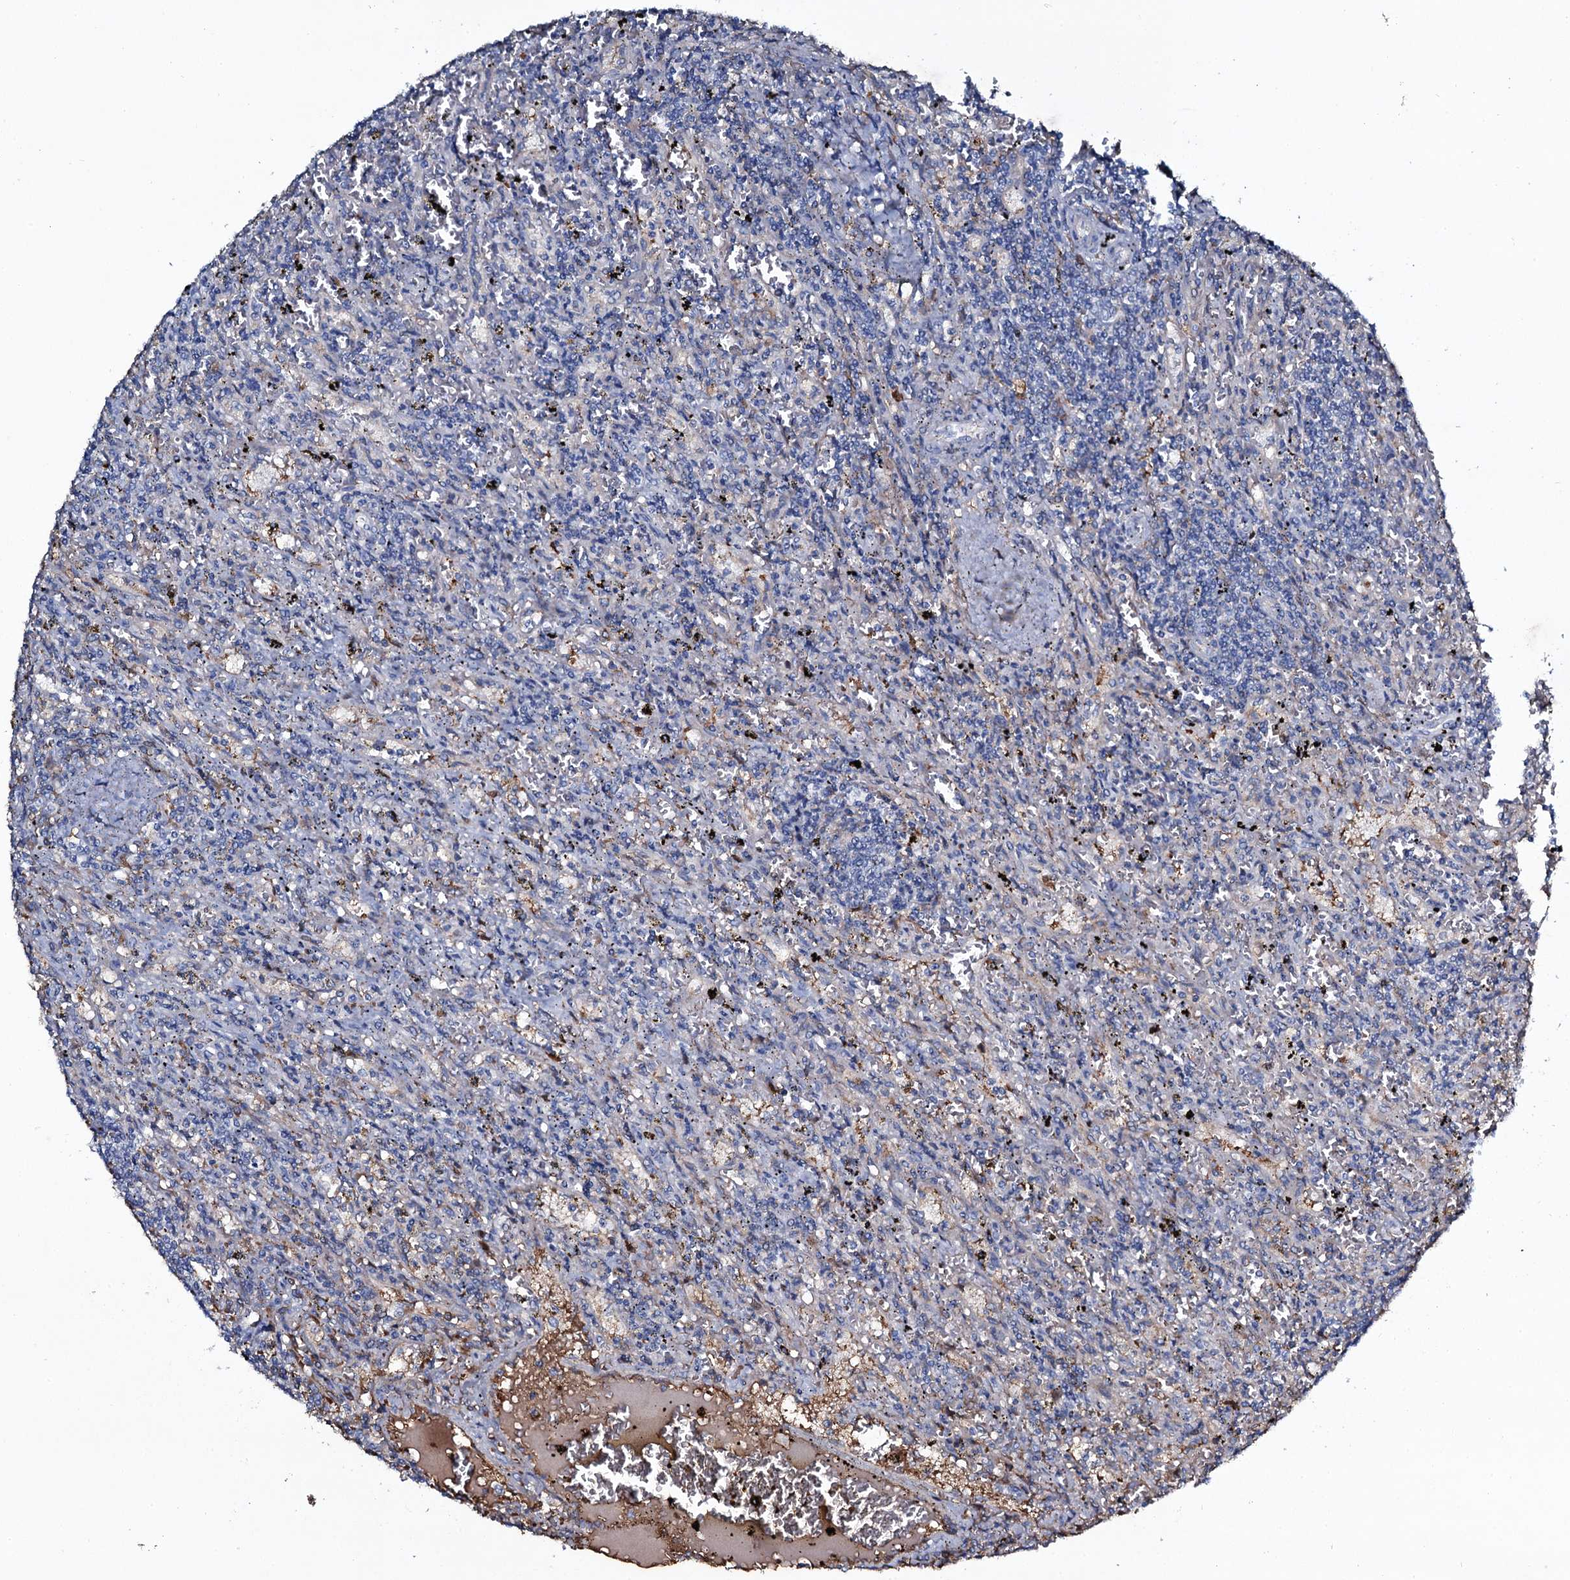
{"staining": {"intensity": "negative", "quantity": "none", "location": "none"}, "tissue": "lymphoma", "cell_type": "Tumor cells", "image_type": "cancer", "snomed": [{"axis": "morphology", "description": "Malignant lymphoma, non-Hodgkin's type, Low grade"}, {"axis": "topography", "description": "Spleen"}], "caption": "Immunohistochemical staining of human lymphoma displays no significant positivity in tumor cells. Nuclei are stained in blue.", "gene": "EDN1", "patient": {"sex": "male", "age": 76}}